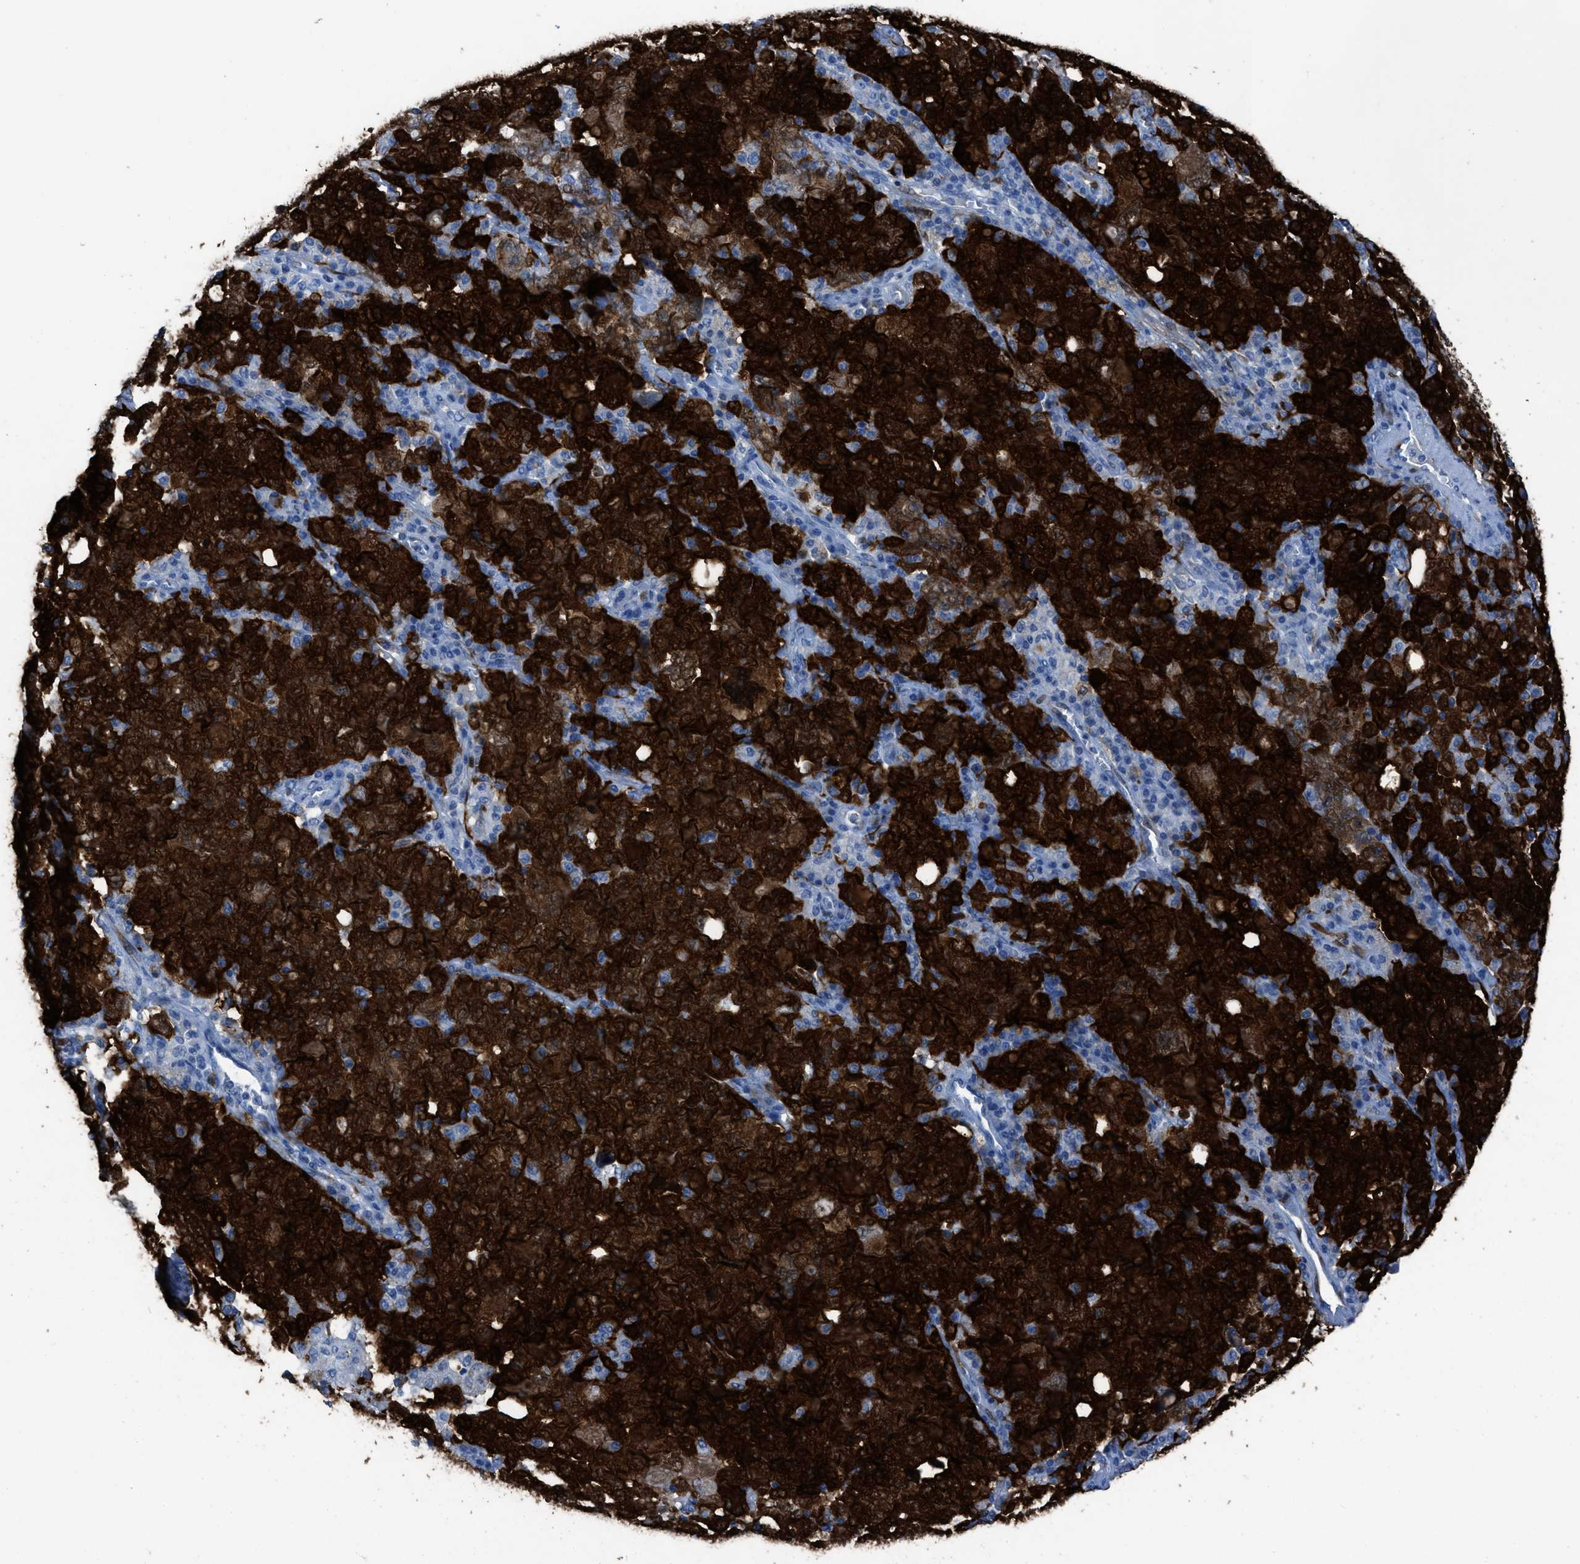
{"staining": {"intensity": "strong", "quantity": ">75%", "location": "cytoplasmic/membranous,nuclear"}, "tissue": "ovarian cancer", "cell_type": "Tumor cells", "image_type": "cancer", "snomed": [{"axis": "morphology", "description": "Carcinoma, endometroid"}, {"axis": "topography", "description": "Ovary"}], "caption": "A micrograph of human endometroid carcinoma (ovarian) stained for a protein reveals strong cytoplasmic/membranous and nuclear brown staining in tumor cells.", "gene": "CDKN2A", "patient": {"sex": "female", "age": 62}}